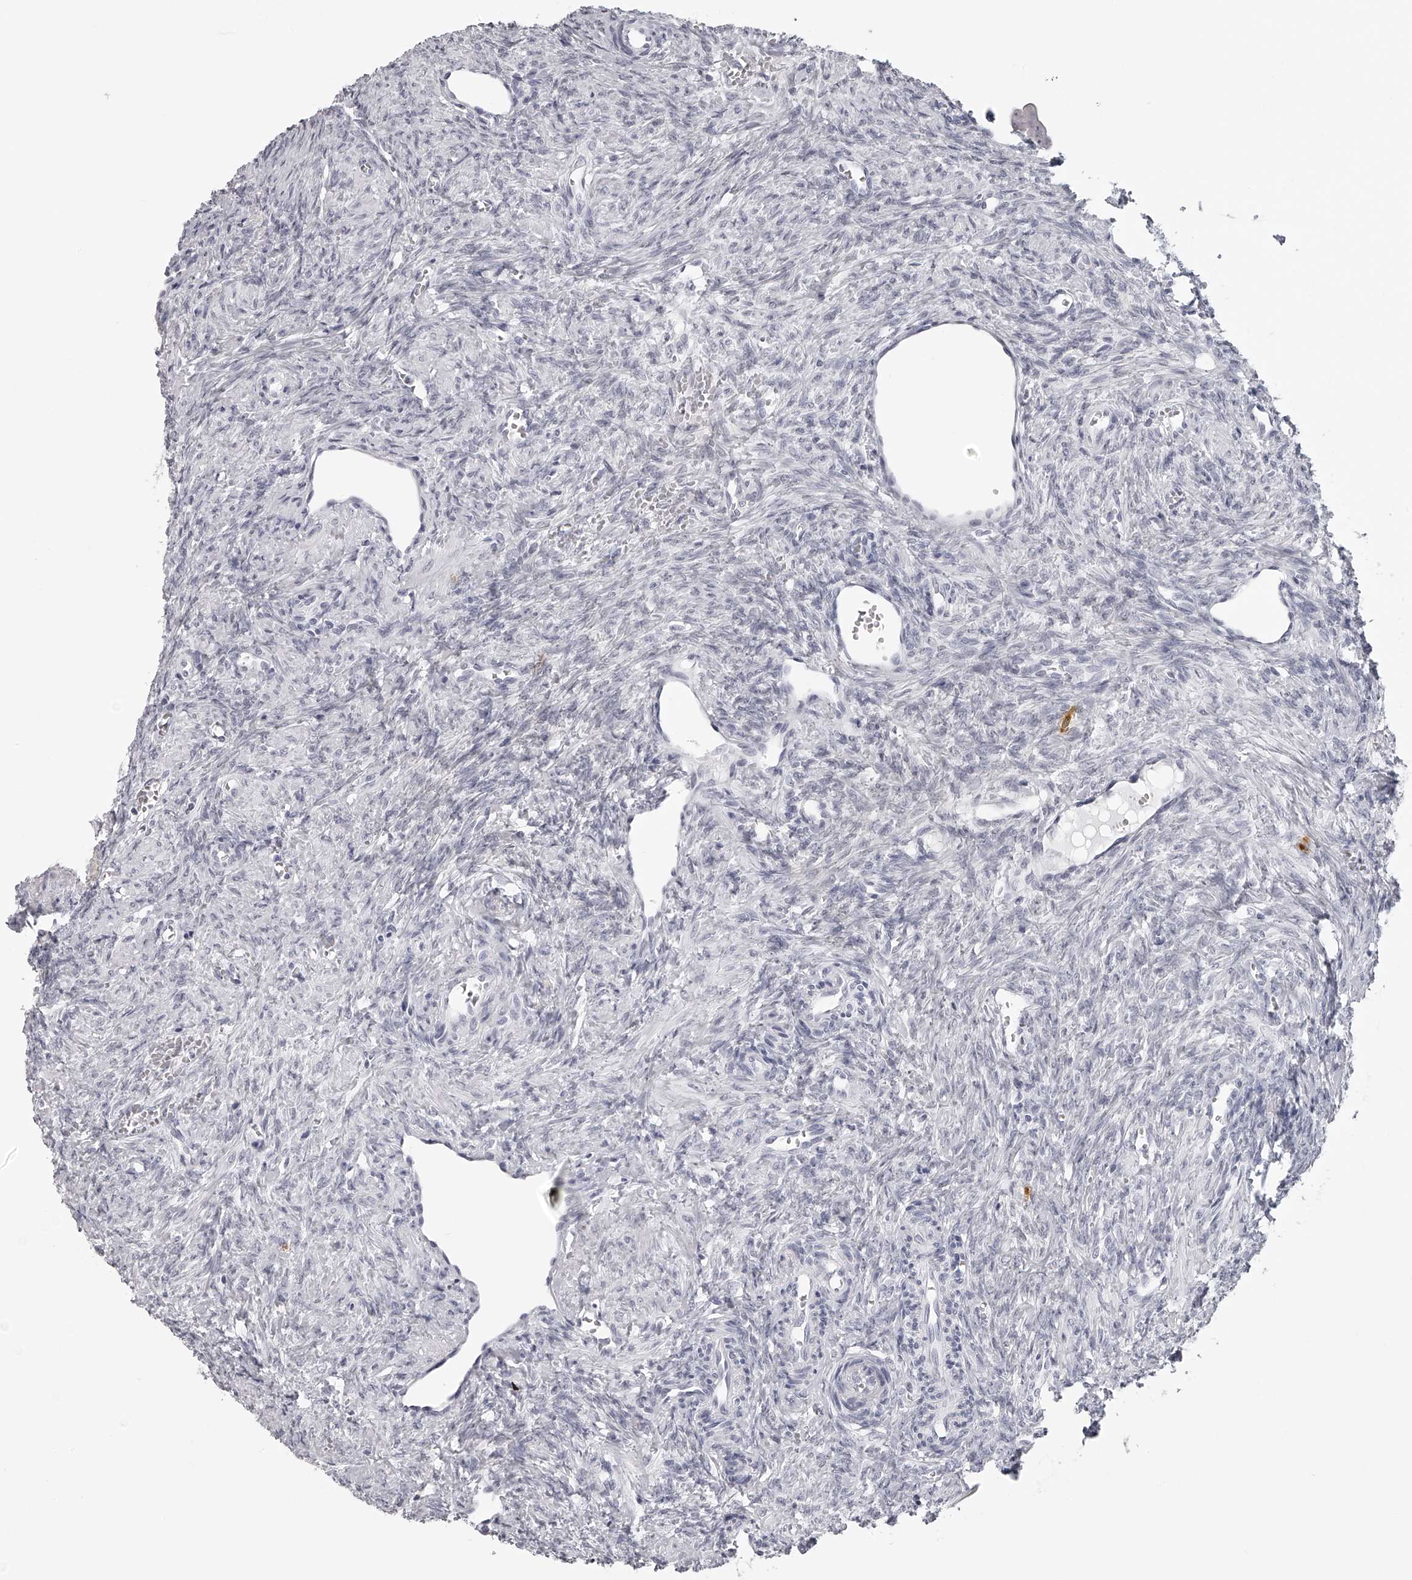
{"staining": {"intensity": "negative", "quantity": "none", "location": "none"}, "tissue": "ovary", "cell_type": "Ovarian stroma cells", "image_type": "normal", "snomed": [{"axis": "morphology", "description": "Normal tissue, NOS"}, {"axis": "topography", "description": "Ovary"}], "caption": "This is an IHC histopathology image of unremarkable human ovary. There is no positivity in ovarian stroma cells.", "gene": "SEC11C", "patient": {"sex": "female", "age": 41}}